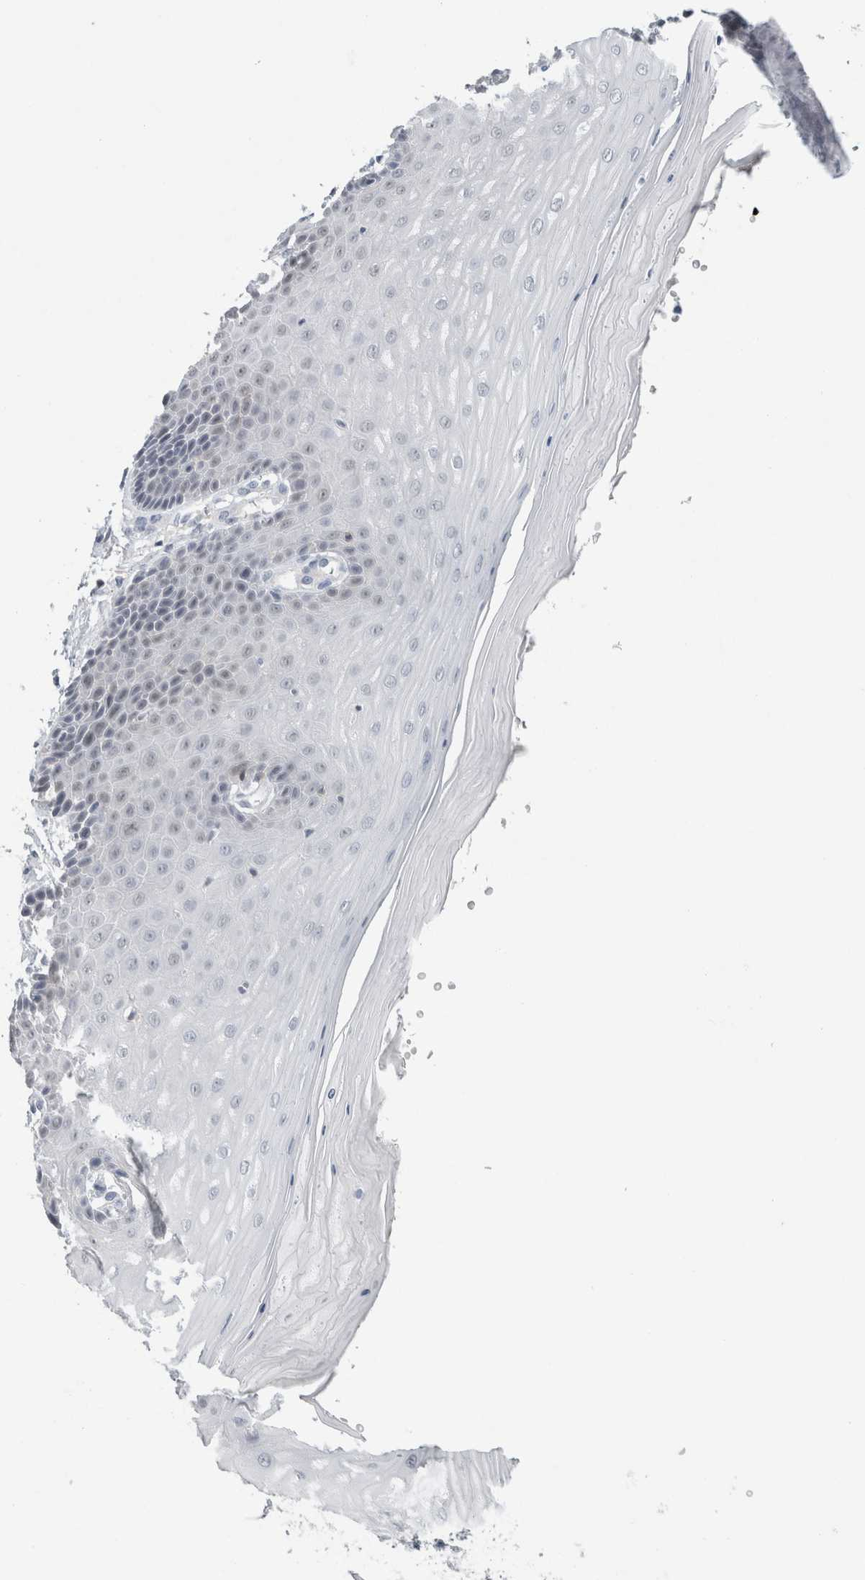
{"staining": {"intensity": "weak", "quantity": "<25%", "location": "cytoplasmic/membranous"}, "tissue": "cervix", "cell_type": "Glandular cells", "image_type": "normal", "snomed": [{"axis": "morphology", "description": "Normal tissue, NOS"}, {"axis": "topography", "description": "Cervix"}], "caption": "Glandular cells show no significant protein staining in unremarkable cervix.", "gene": "CASP6", "patient": {"sex": "female", "age": 55}}